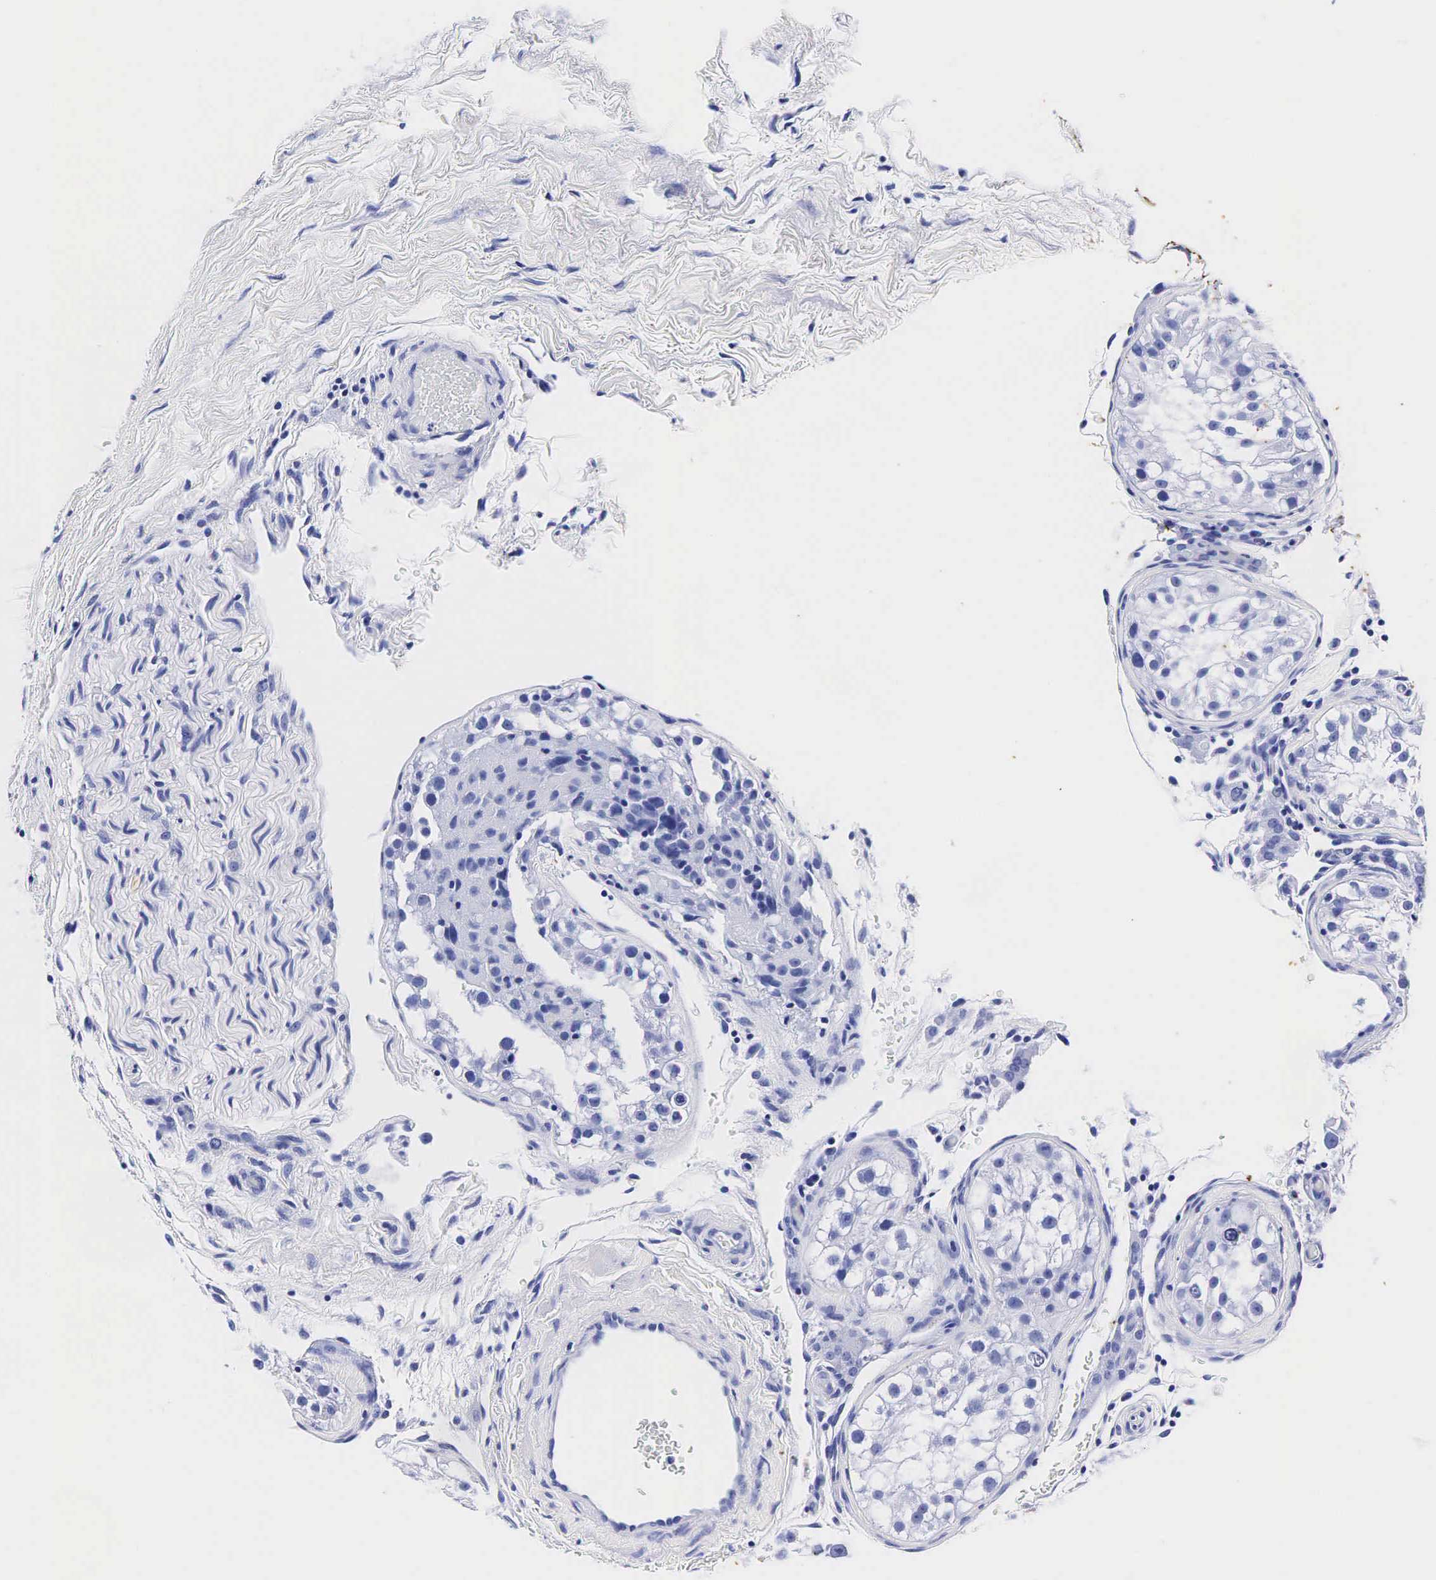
{"staining": {"intensity": "negative", "quantity": "none", "location": "none"}, "tissue": "testis", "cell_type": "Cells in seminiferous ducts", "image_type": "normal", "snomed": [{"axis": "morphology", "description": "Normal tissue, NOS"}, {"axis": "topography", "description": "Testis"}], "caption": "High magnification brightfield microscopy of normal testis stained with DAB (3,3'-diaminobenzidine) (brown) and counterstained with hematoxylin (blue): cells in seminiferous ducts show no significant positivity. Brightfield microscopy of IHC stained with DAB (3,3'-diaminobenzidine) (brown) and hematoxylin (blue), captured at high magnification.", "gene": "ACP3", "patient": {"sex": "male", "age": 24}}